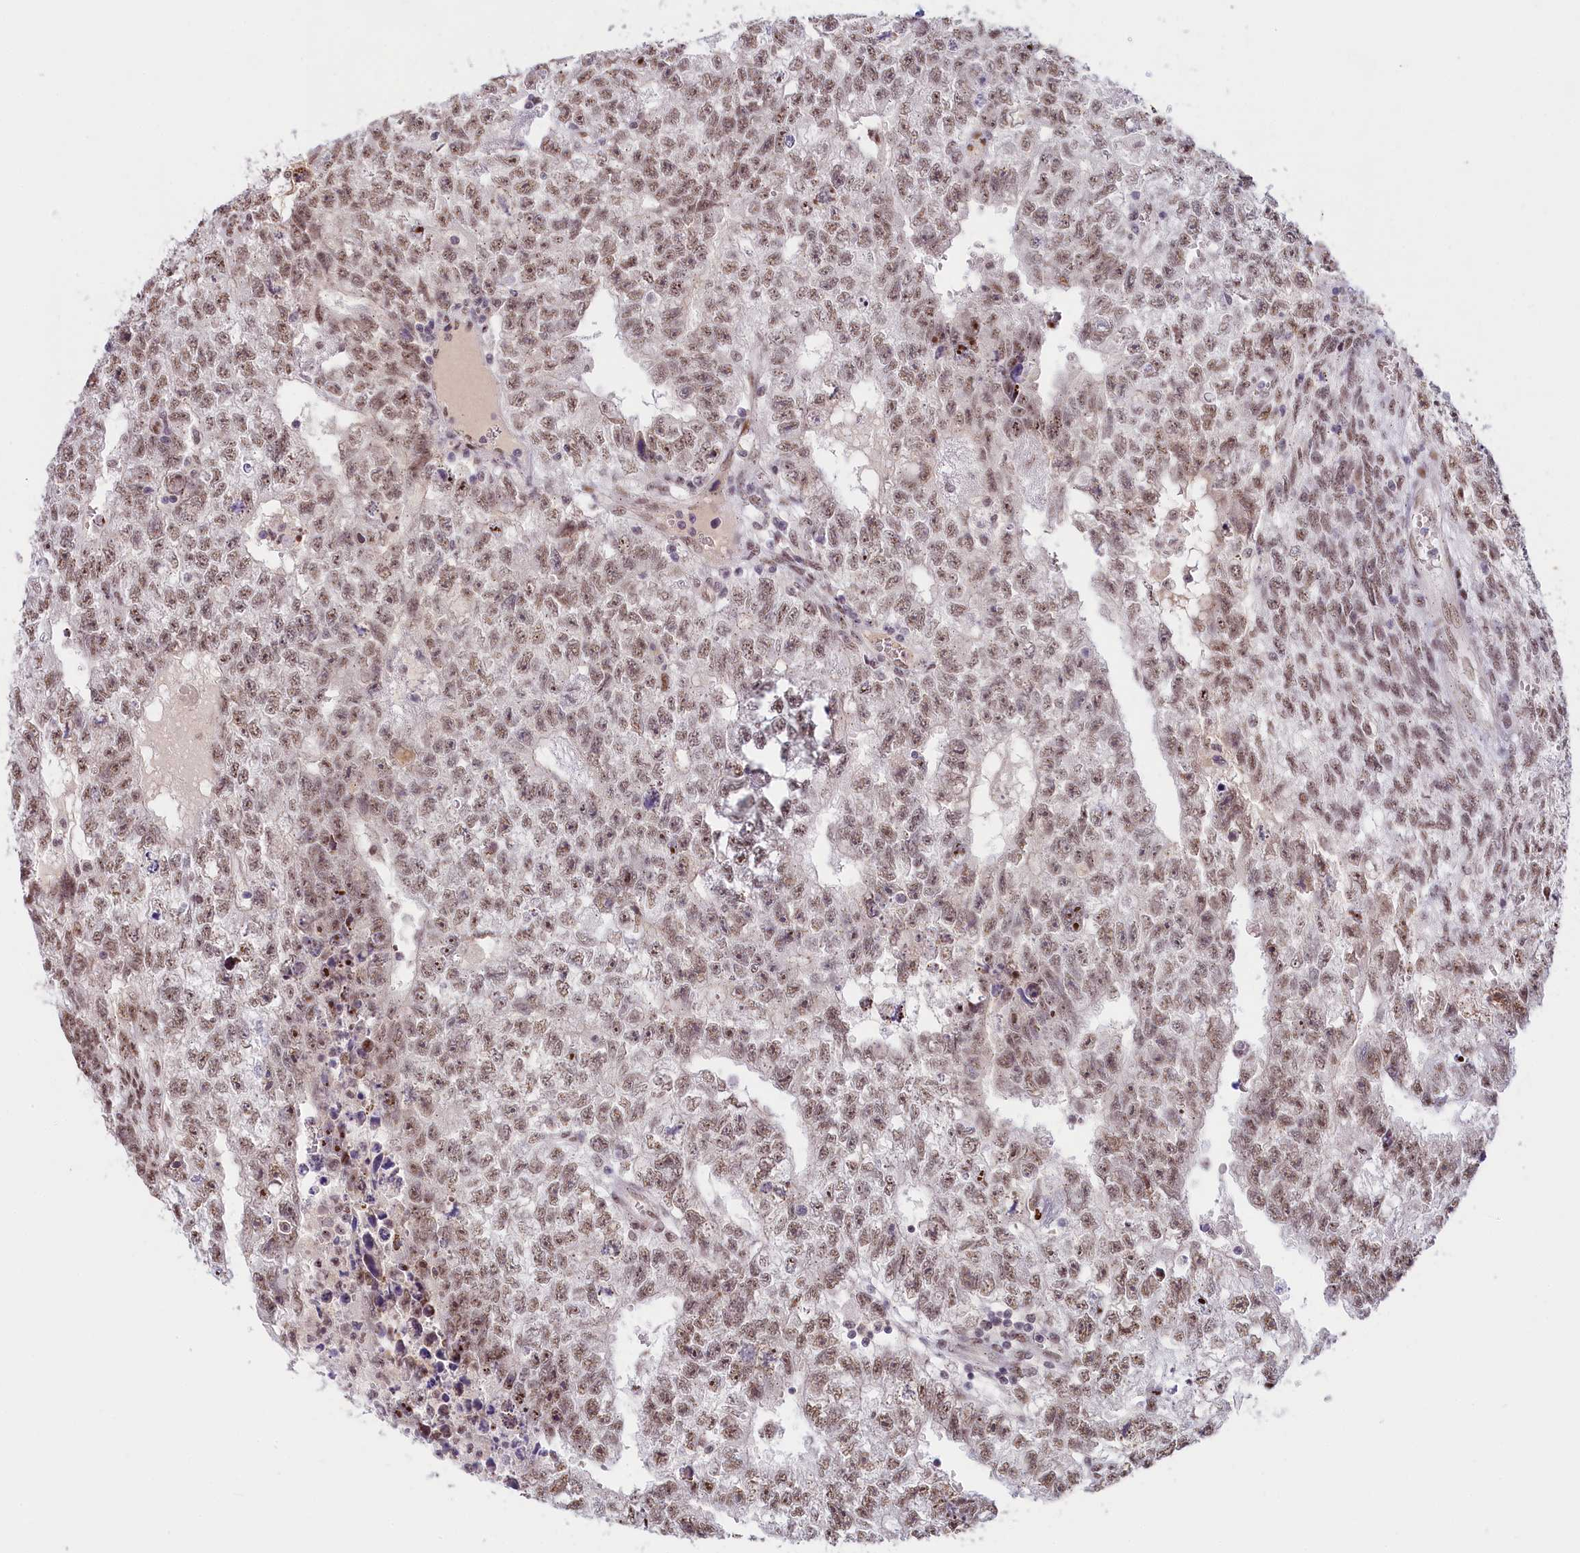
{"staining": {"intensity": "moderate", "quantity": ">75%", "location": "nuclear"}, "tissue": "testis cancer", "cell_type": "Tumor cells", "image_type": "cancer", "snomed": [{"axis": "morphology", "description": "Carcinoma, Embryonal, NOS"}, {"axis": "topography", "description": "Testis"}], "caption": "Human testis cancer (embryonal carcinoma) stained for a protein (brown) shows moderate nuclear positive positivity in about >75% of tumor cells.", "gene": "SEC31B", "patient": {"sex": "male", "age": 26}}